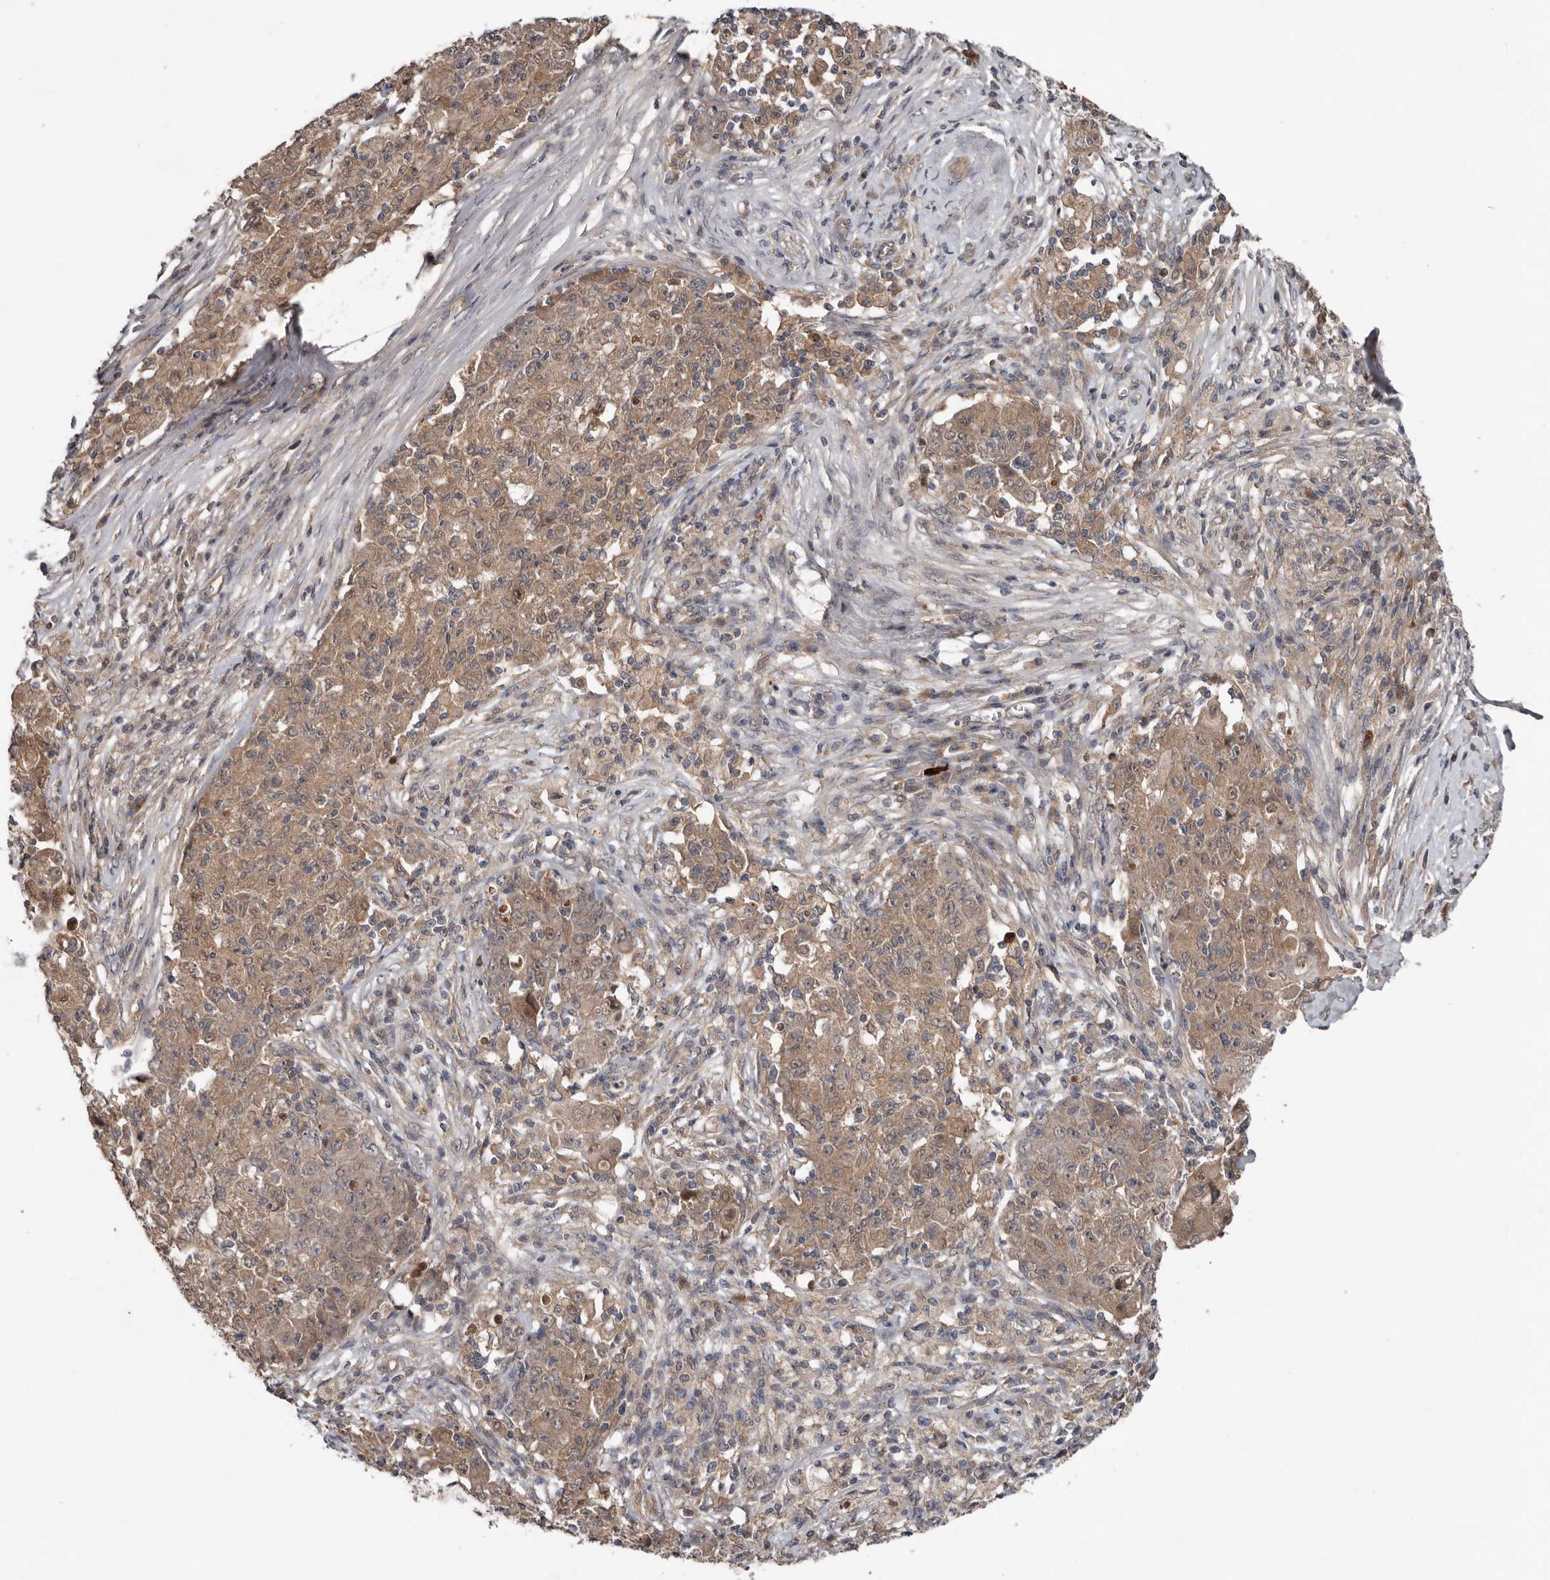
{"staining": {"intensity": "moderate", "quantity": ">75%", "location": "cytoplasmic/membranous"}, "tissue": "ovarian cancer", "cell_type": "Tumor cells", "image_type": "cancer", "snomed": [{"axis": "morphology", "description": "Carcinoma, endometroid"}, {"axis": "topography", "description": "Ovary"}], "caption": "Ovarian cancer stained for a protein (brown) reveals moderate cytoplasmic/membranous positive expression in about >75% of tumor cells.", "gene": "DNAJB4", "patient": {"sex": "female", "age": 42}}